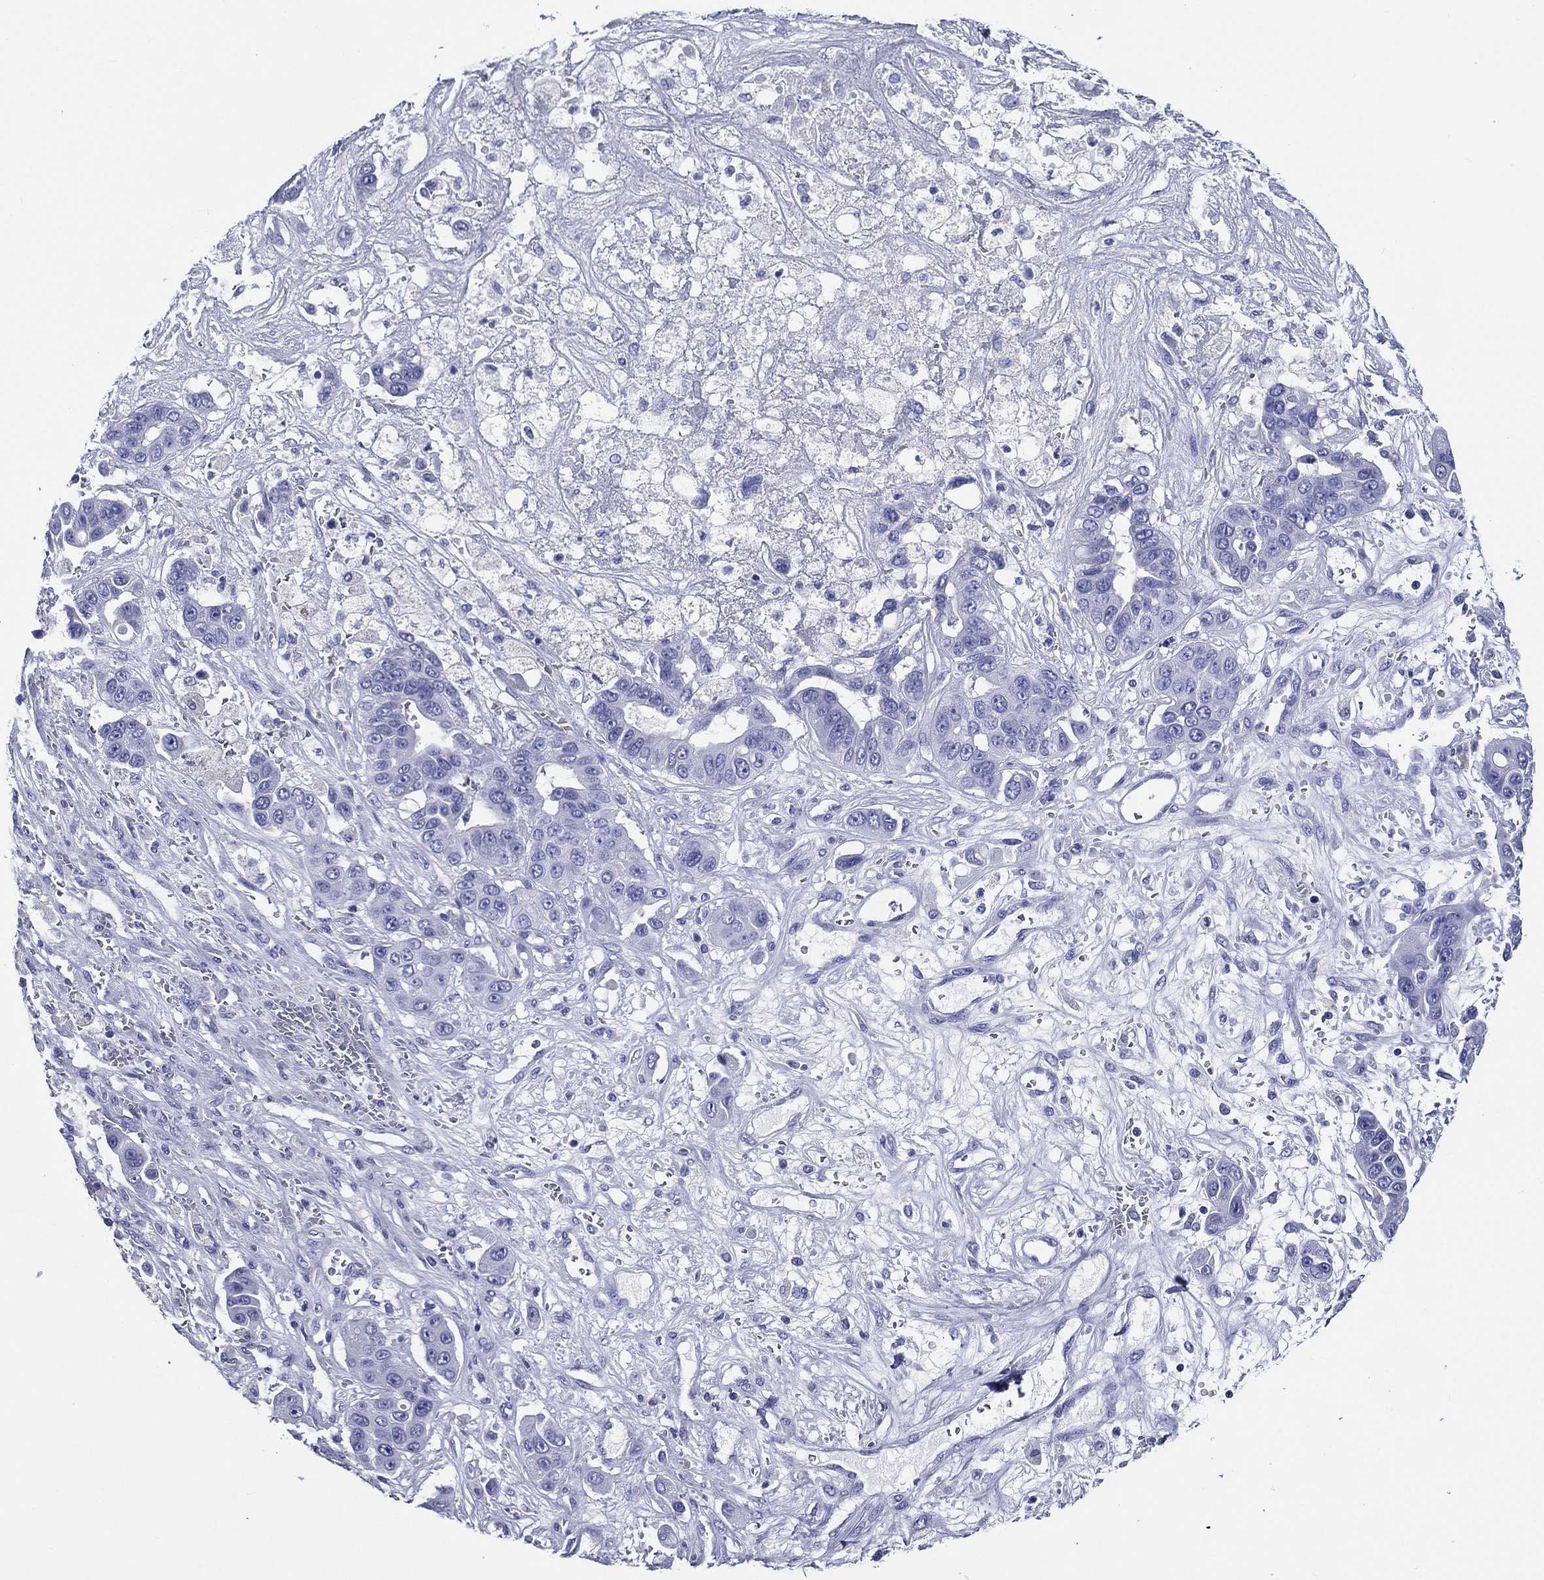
{"staining": {"intensity": "negative", "quantity": "none", "location": "none"}, "tissue": "liver cancer", "cell_type": "Tumor cells", "image_type": "cancer", "snomed": [{"axis": "morphology", "description": "Cholangiocarcinoma"}, {"axis": "topography", "description": "Liver"}], "caption": "Tumor cells show no significant staining in liver cancer.", "gene": "ACE2", "patient": {"sex": "female", "age": 52}}